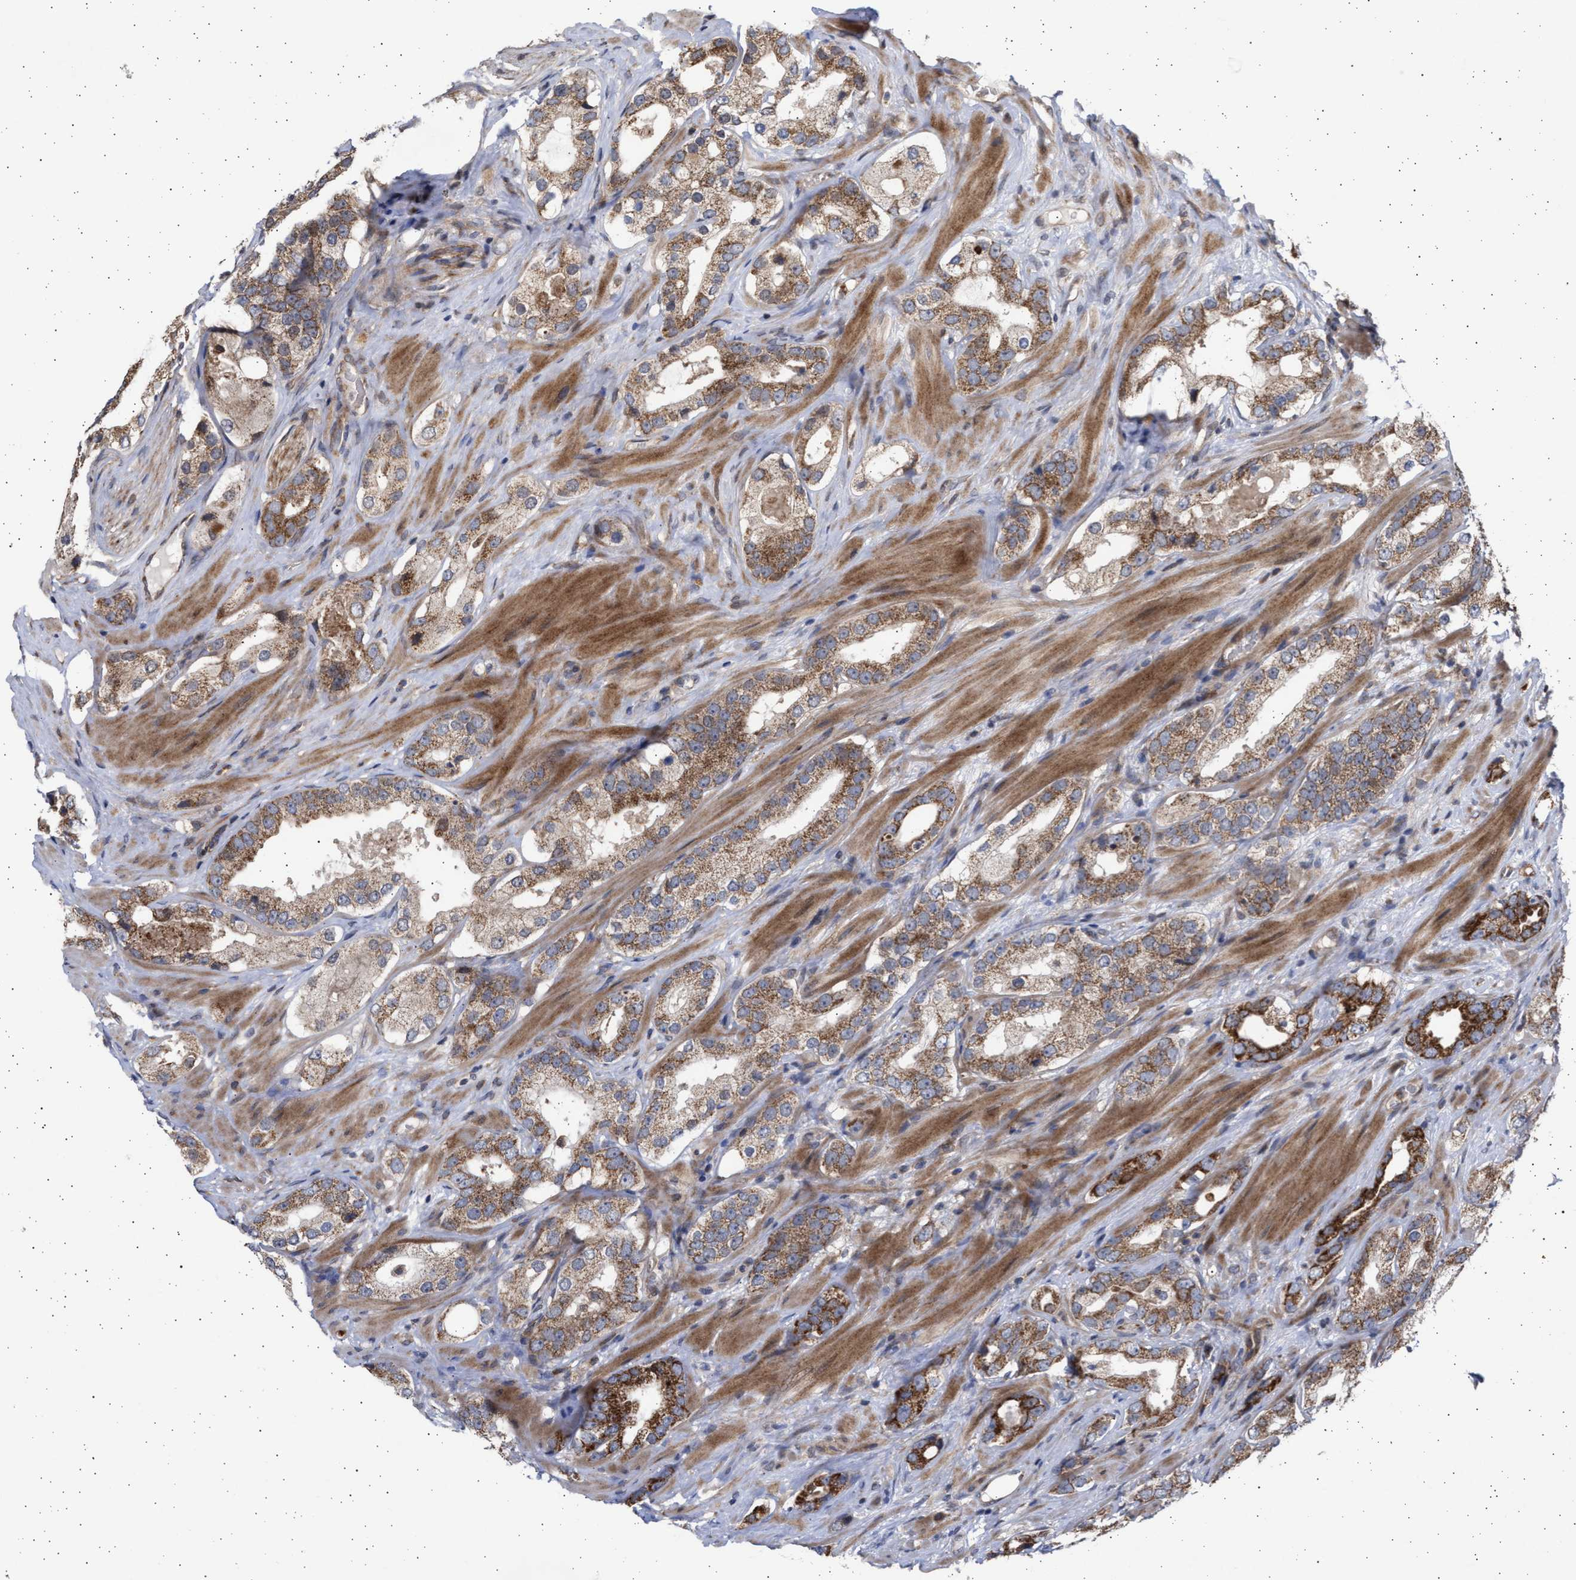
{"staining": {"intensity": "moderate", "quantity": ">75%", "location": "cytoplasmic/membranous"}, "tissue": "prostate cancer", "cell_type": "Tumor cells", "image_type": "cancer", "snomed": [{"axis": "morphology", "description": "Adenocarcinoma, High grade"}, {"axis": "topography", "description": "Prostate"}], "caption": "High-magnification brightfield microscopy of adenocarcinoma (high-grade) (prostate) stained with DAB (brown) and counterstained with hematoxylin (blue). tumor cells exhibit moderate cytoplasmic/membranous staining is present in about>75% of cells.", "gene": "TTC19", "patient": {"sex": "male", "age": 63}}